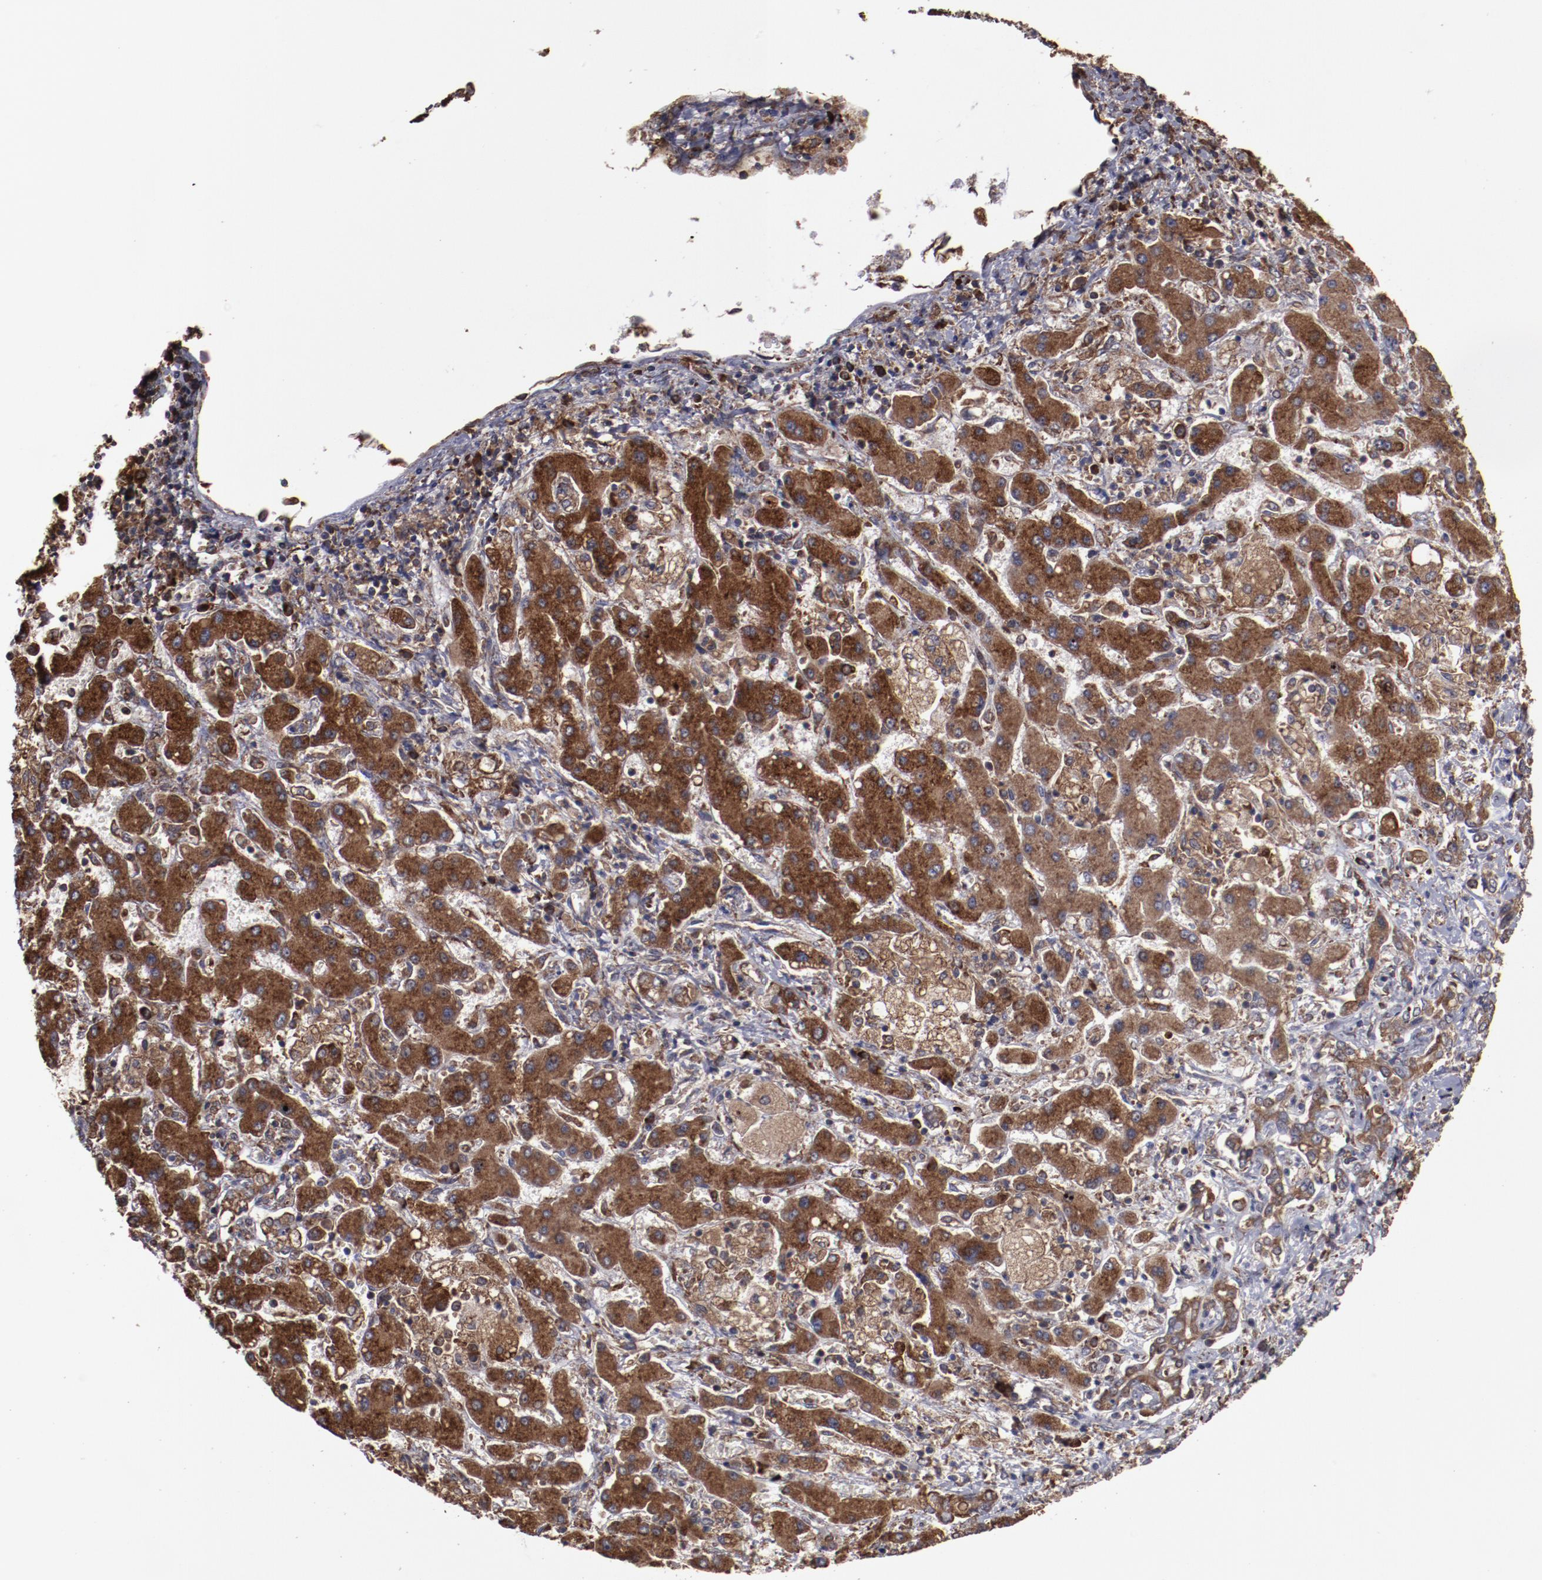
{"staining": {"intensity": "strong", "quantity": ">75%", "location": "cytoplasmic/membranous"}, "tissue": "liver cancer", "cell_type": "Tumor cells", "image_type": "cancer", "snomed": [{"axis": "morphology", "description": "Cholangiocarcinoma"}, {"axis": "topography", "description": "Liver"}], "caption": "Immunohistochemistry image of neoplastic tissue: human liver cancer (cholangiocarcinoma) stained using immunohistochemistry (IHC) exhibits high levels of strong protein expression localized specifically in the cytoplasmic/membranous of tumor cells, appearing as a cytoplasmic/membranous brown color.", "gene": "RPS4Y1", "patient": {"sex": "male", "age": 50}}